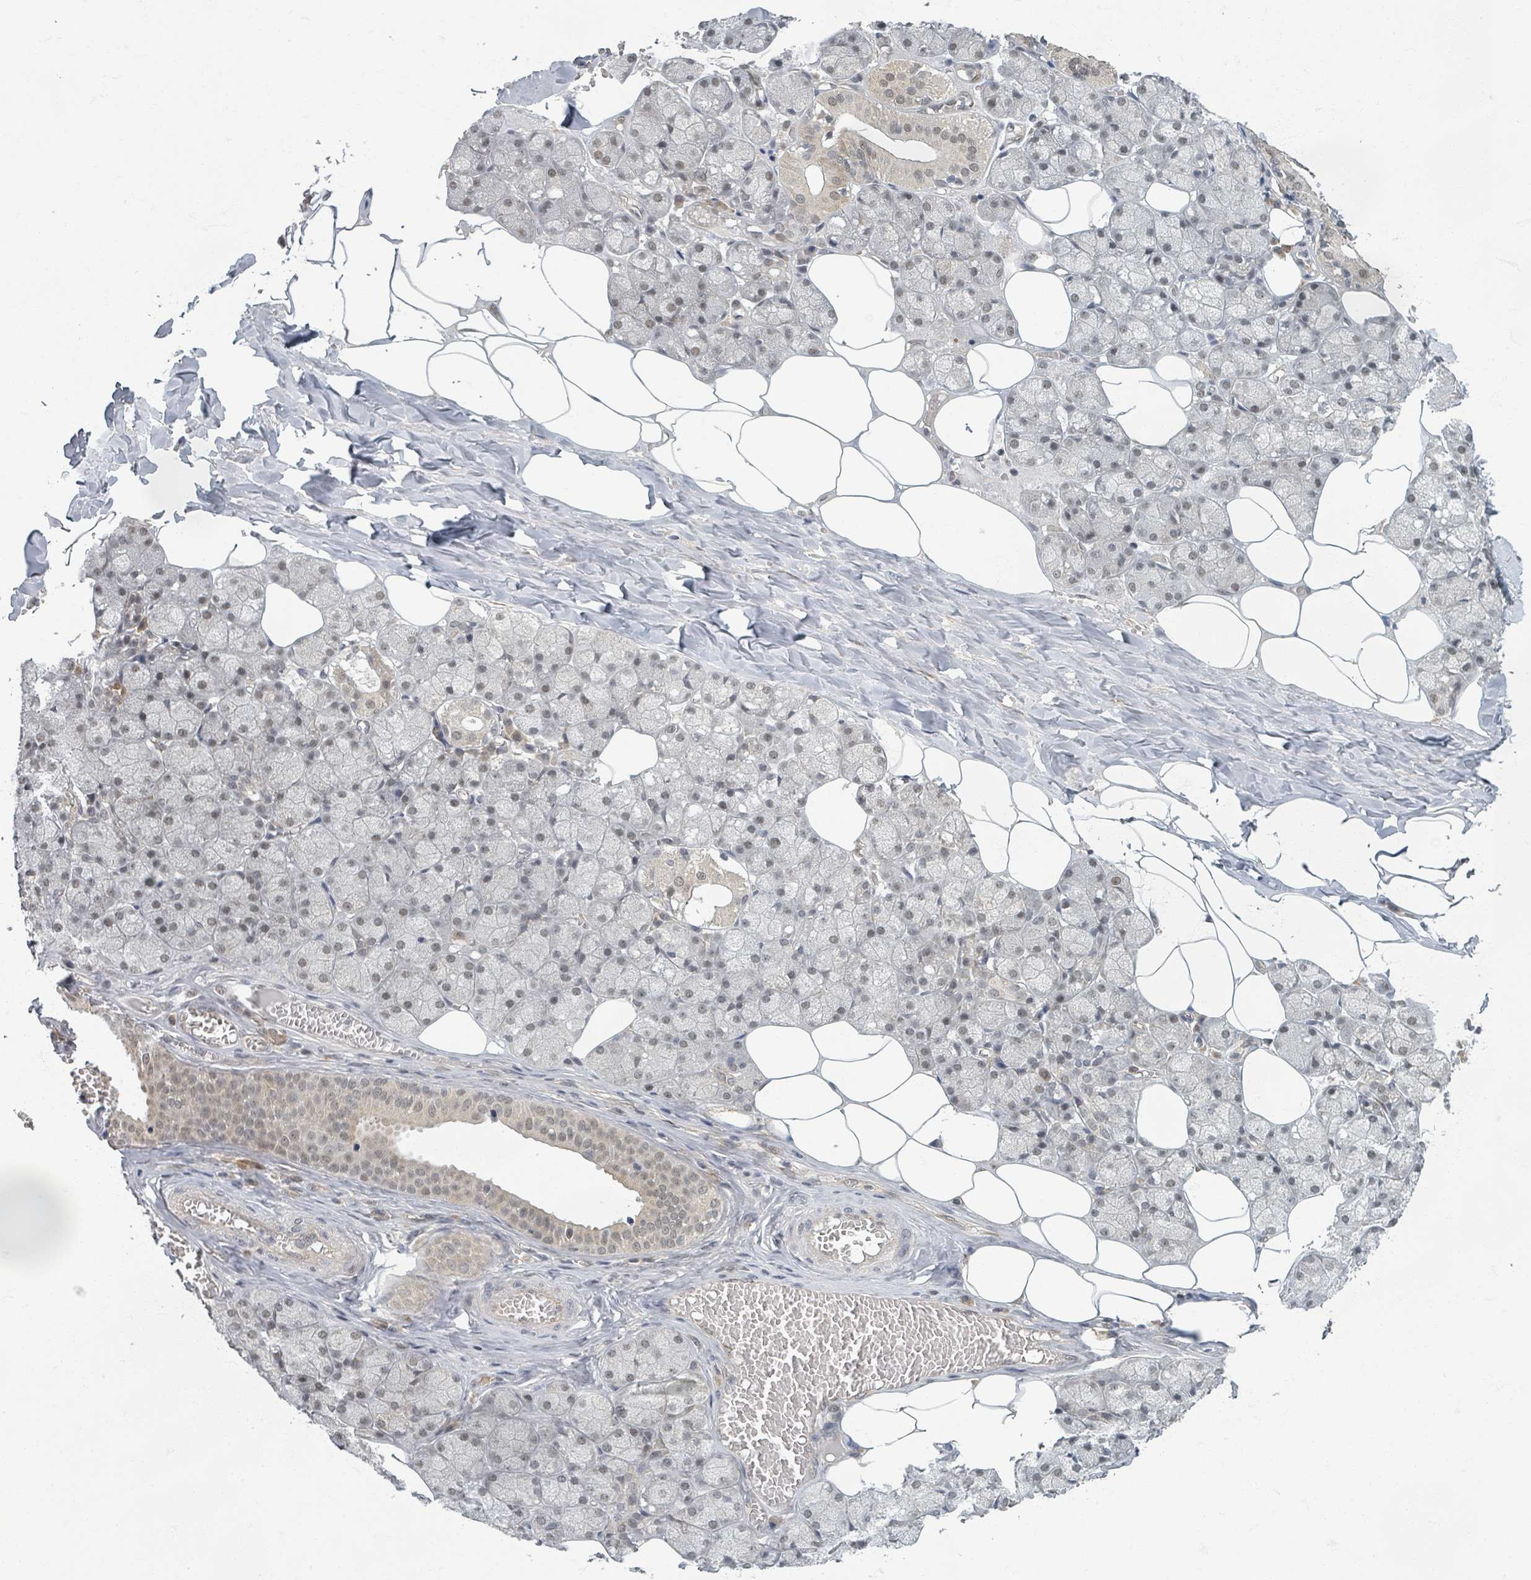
{"staining": {"intensity": "weak", "quantity": "25%-75%", "location": "nuclear"}, "tissue": "salivary gland", "cell_type": "Glandular cells", "image_type": "normal", "snomed": [{"axis": "morphology", "description": "Normal tissue, NOS"}, {"axis": "topography", "description": "Salivary gland"}], "caption": "Immunohistochemical staining of normal salivary gland displays low levels of weak nuclear staining in about 25%-75% of glandular cells.", "gene": "INTS15", "patient": {"sex": "male", "age": 62}}